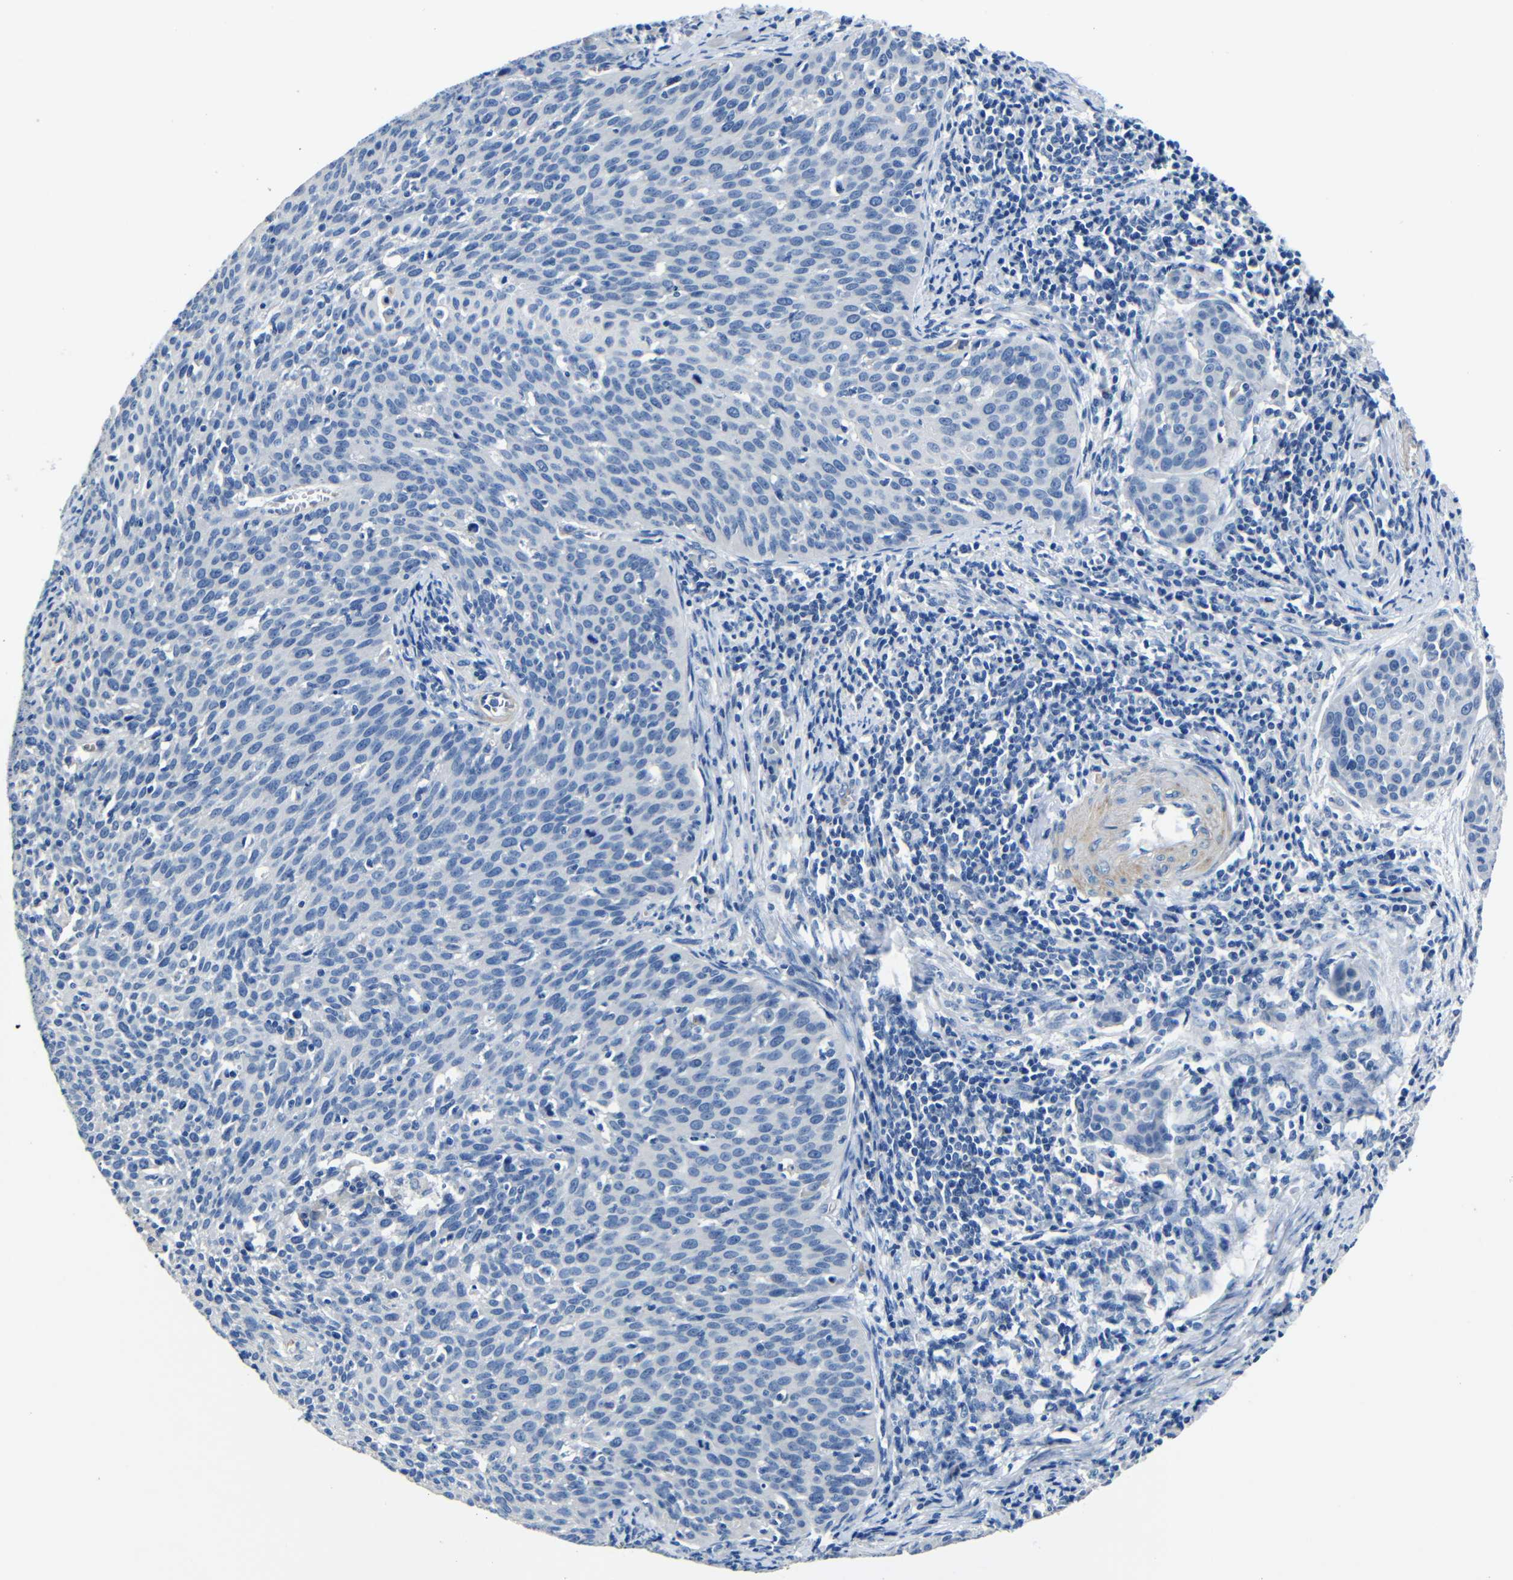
{"staining": {"intensity": "negative", "quantity": "none", "location": "none"}, "tissue": "cervical cancer", "cell_type": "Tumor cells", "image_type": "cancer", "snomed": [{"axis": "morphology", "description": "Squamous cell carcinoma, NOS"}, {"axis": "topography", "description": "Cervix"}], "caption": "This is an immunohistochemistry (IHC) micrograph of cervical cancer. There is no expression in tumor cells.", "gene": "TNFAIP1", "patient": {"sex": "female", "age": 38}}